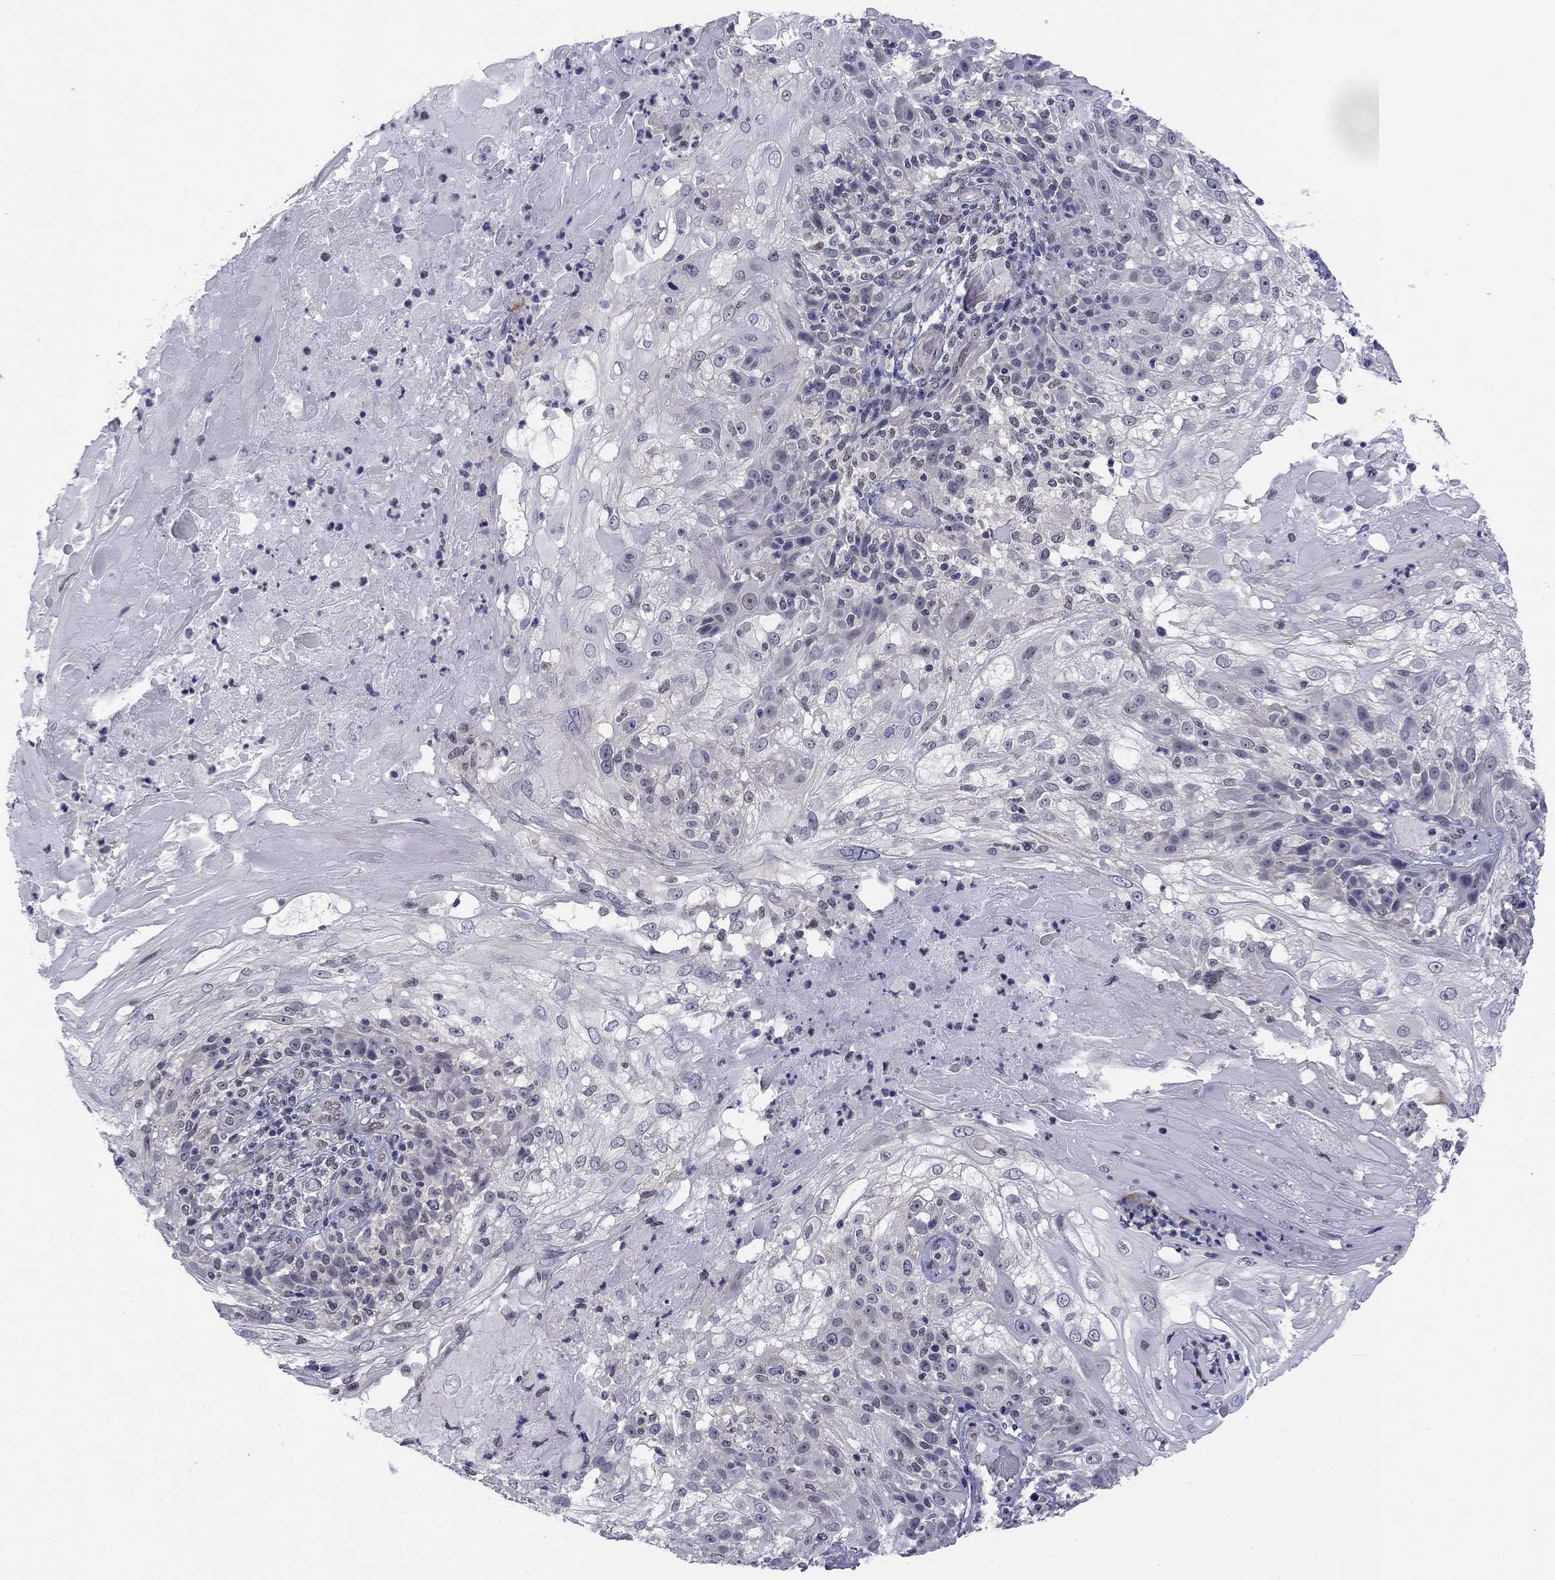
{"staining": {"intensity": "negative", "quantity": "none", "location": "none"}, "tissue": "skin cancer", "cell_type": "Tumor cells", "image_type": "cancer", "snomed": [{"axis": "morphology", "description": "Normal tissue, NOS"}, {"axis": "morphology", "description": "Squamous cell carcinoma, NOS"}, {"axis": "topography", "description": "Skin"}], "caption": "Protein analysis of squamous cell carcinoma (skin) shows no significant positivity in tumor cells.", "gene": "TIGD4", "patient": {"sex": "female", "age": 83}}